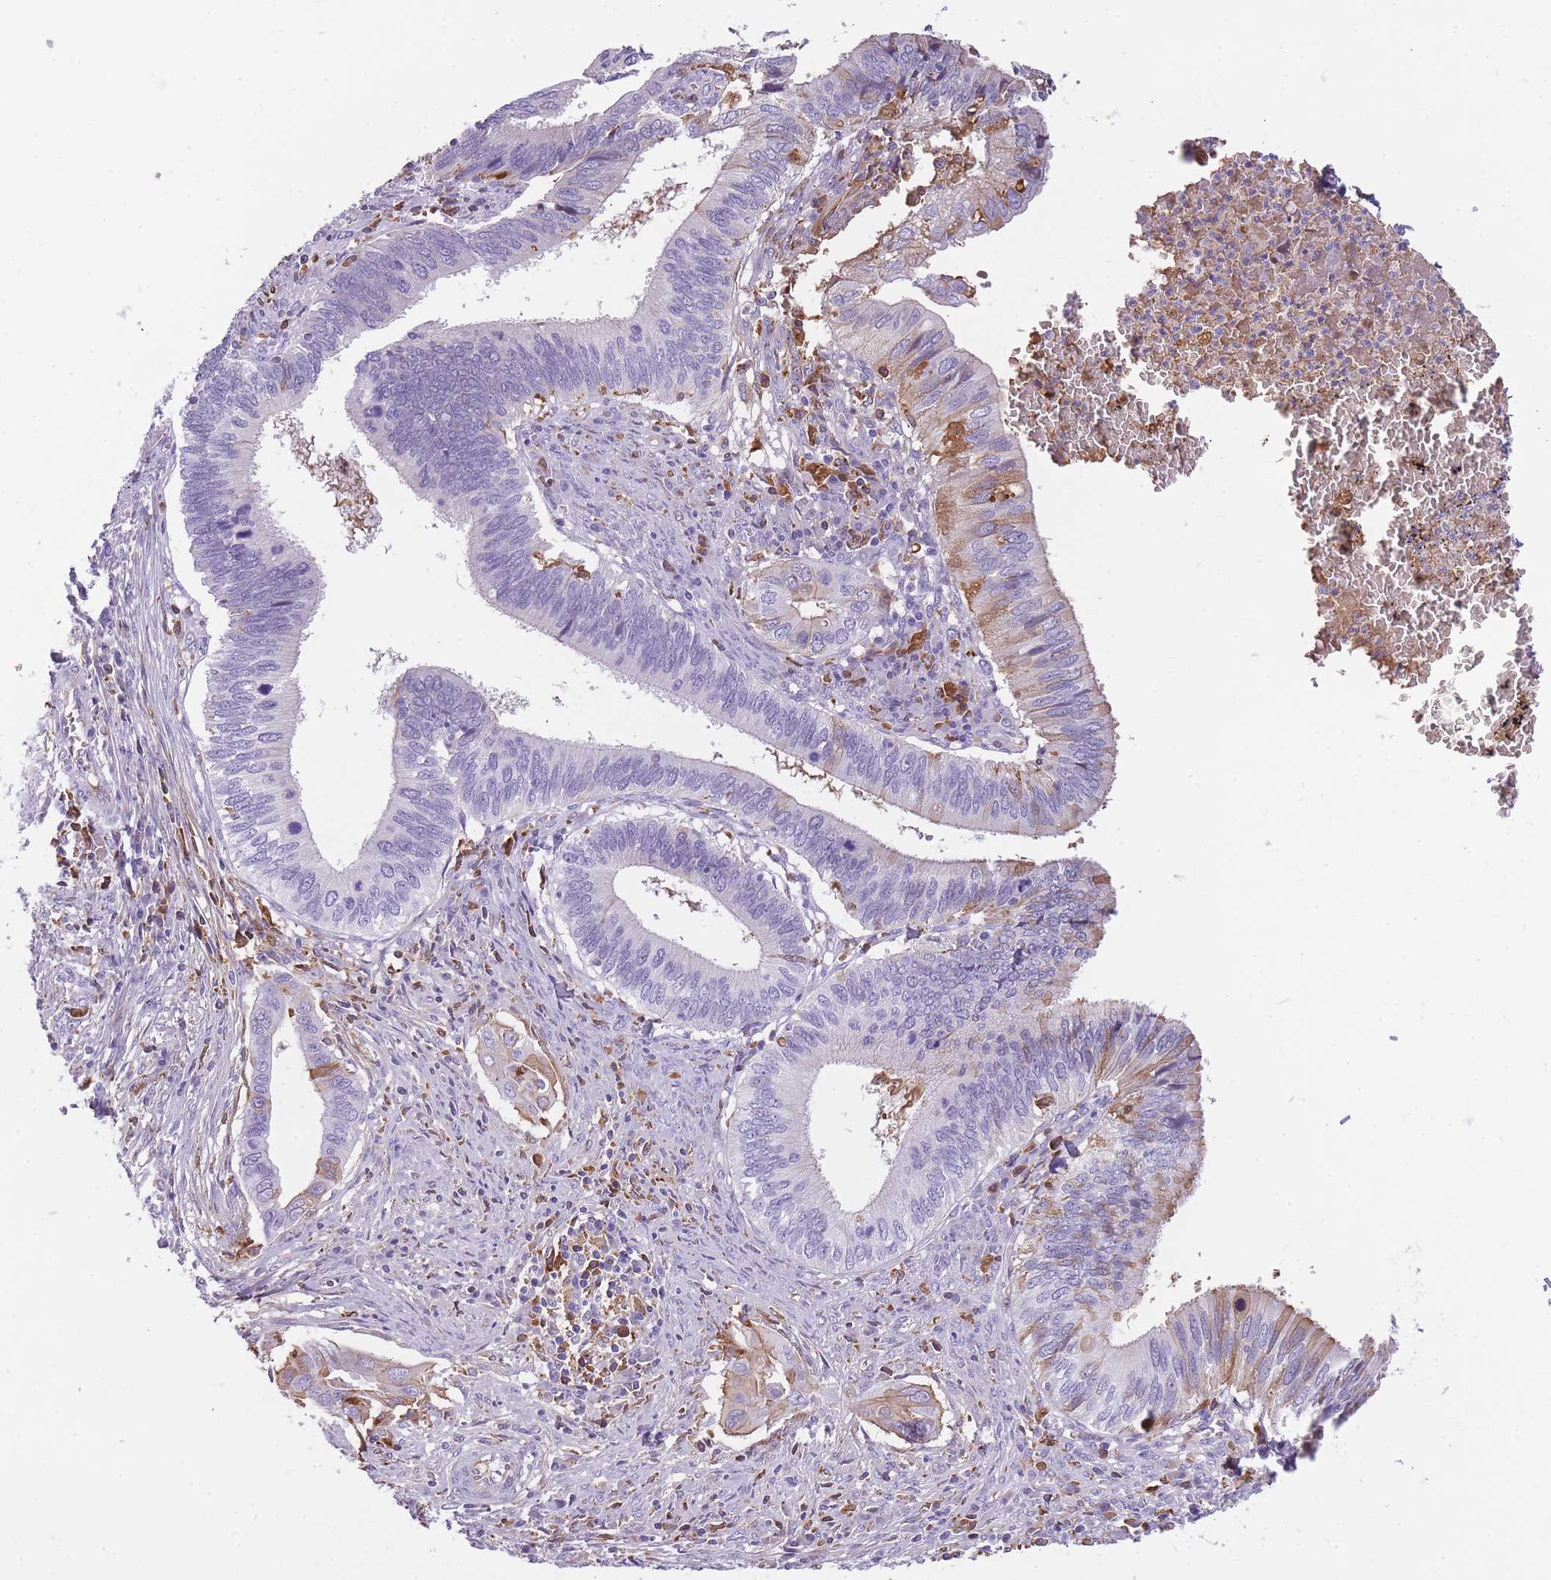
{"staining": {"intensity": "weak", "quantity": ">75%", "location": "cytoplasmic/membranous"}, "tissue": "cervical cancer", "cell_type": "Tumor cells", "image_type": "cancer", "snomed": [{"axis": "morphology", "description": "Adenocarcinoma, NOS"}, {"axis": "topography", "description": "Cervix"}], "caption": "Immunohistochemistry (IHC) of cervical adenocarcinoma displays low levels of weak cytoplasmic/membranous positivity in about >75% of tumor cells.", "gene": "GNAT1", "patient": {"sex": "female", "age": 42}}